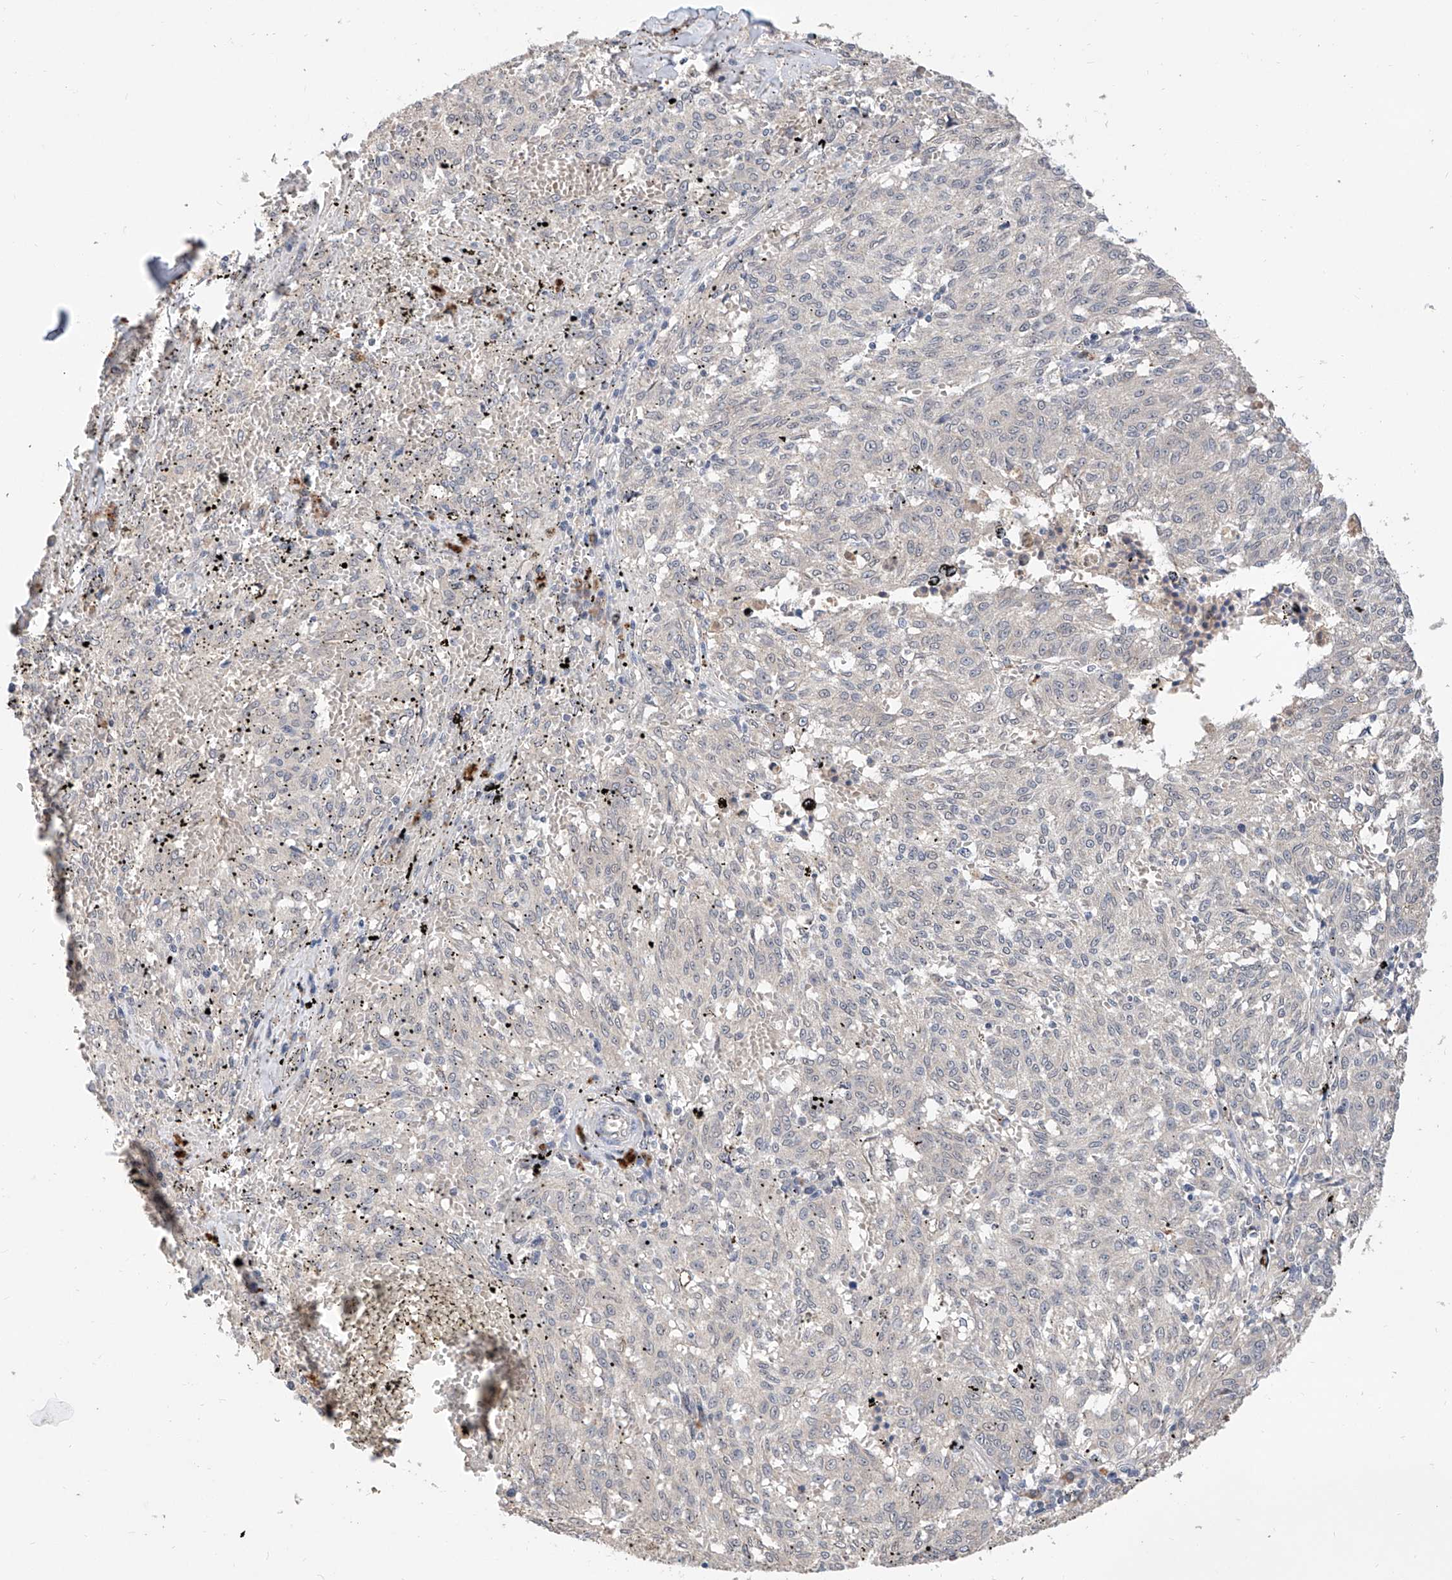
{"staining": {"intensity": "negative", "quantity": "none", "location": "none"}, "tissue": "melanoma", "cell_type": "Tumor cells", "image_type": "cancer", "snomed": [{"axis": "morphology", "description": "Malignant melanoma, NOS"}, {"axis": "topography", "description": "Skin"}], "caption": "Immunohistochemical staining of melanoma exhibits no significant positivity in tumor cells.", "gene": "CARMIL3", "patient": {"sex": "female", "age": 72}}